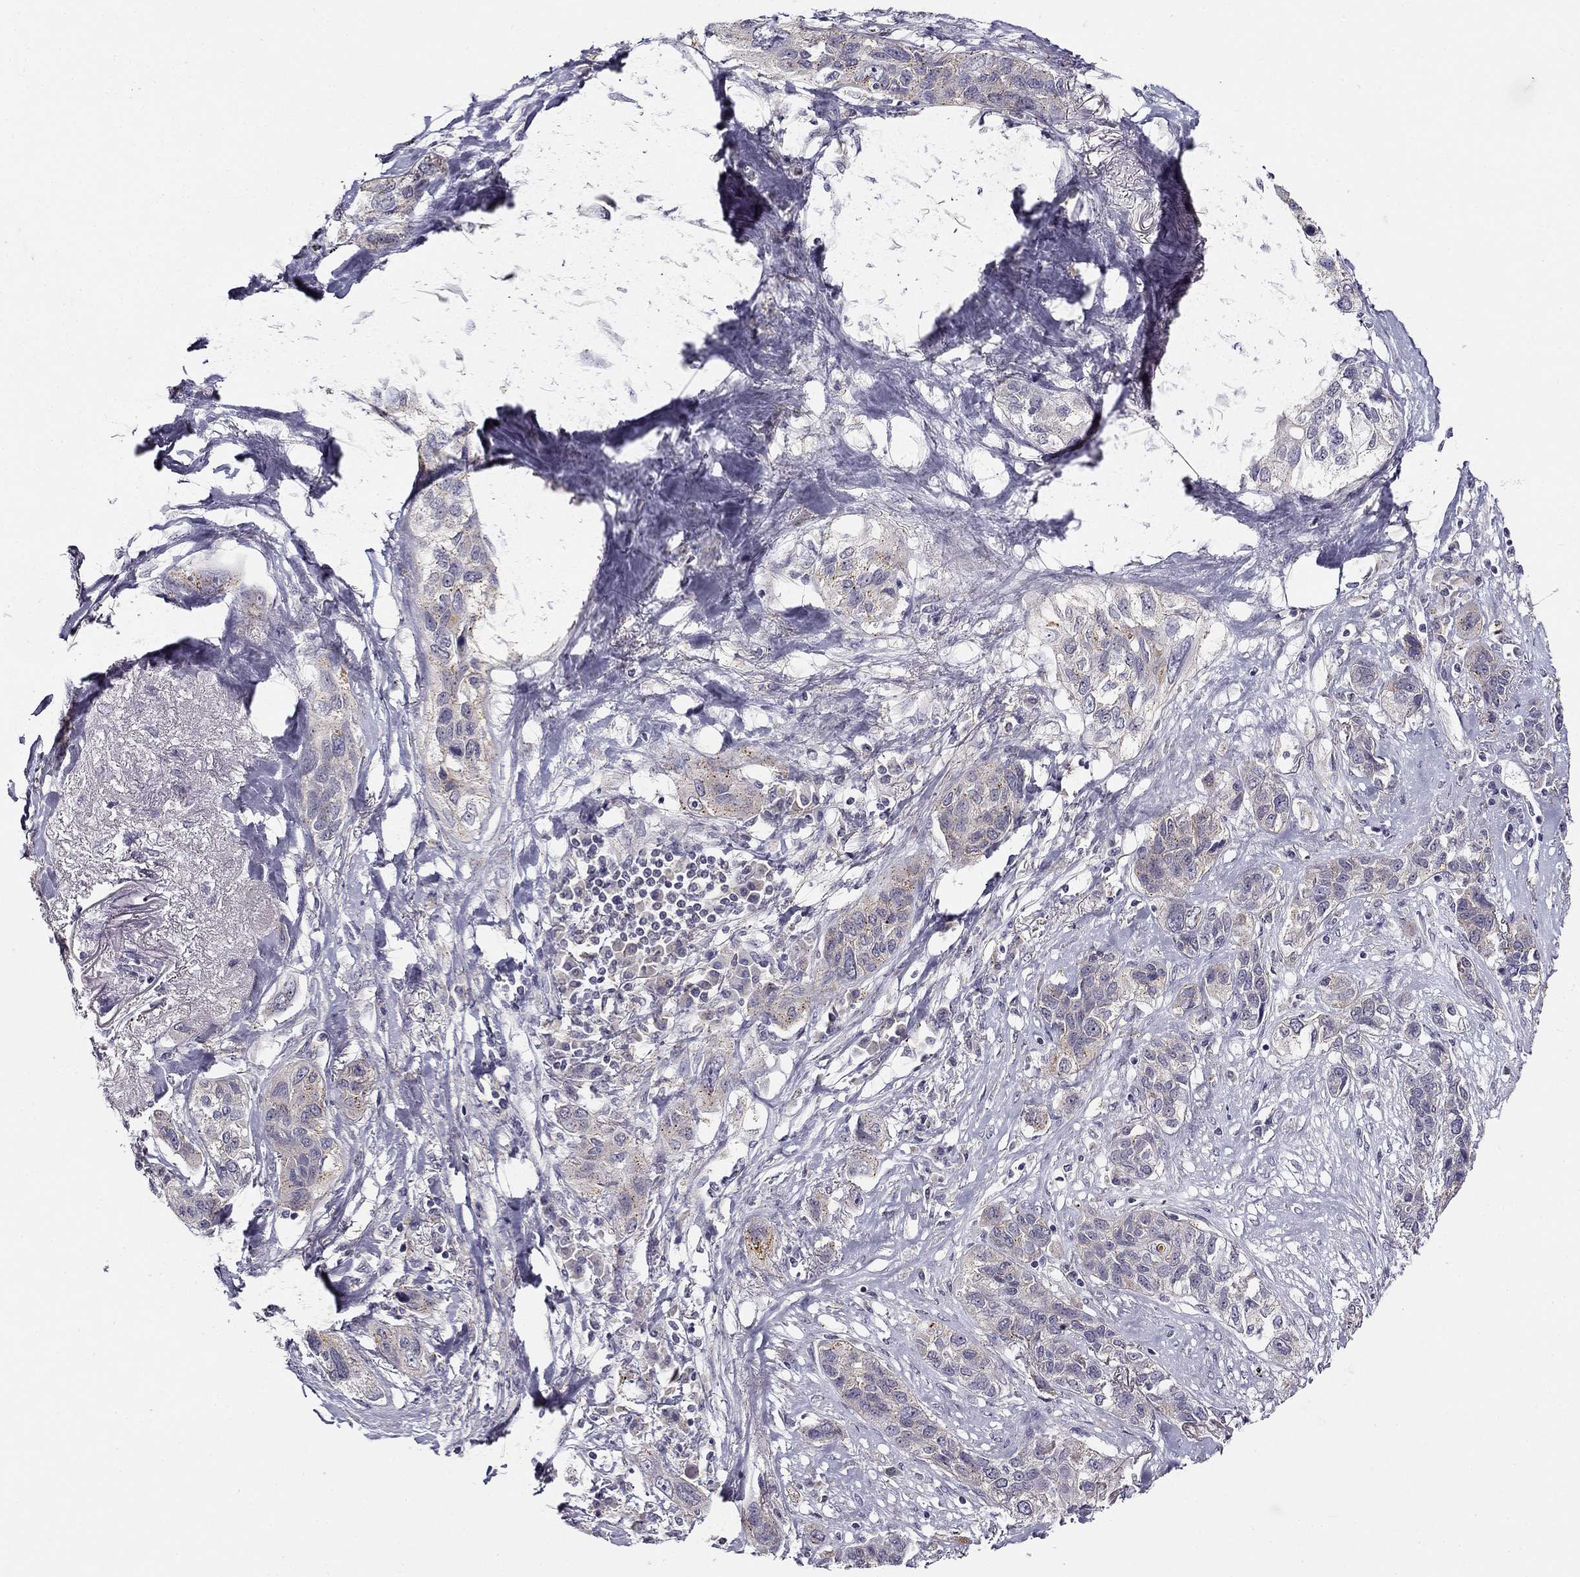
{"staining": {"intensity": "moderate", "quantity": "<25%", "location": "cytoplasmic/membranous"}, "tissue": "lung cancer", "cell_type": "Tumor cells", "image_type": "cancer", "snomed": [{"axis": "morphology", "description": "Squamous cell carcinoma, NOS"}, {"axis": "topography", "description": "Lung"}], "caption": "Lung cancer (squamous cell carcinoma) stained for a protein shows moderate cytoplasmic/membranous positivity in tumor cells.", "gene": "CNR1", "patient": {"sex": "female", "age": 70}}